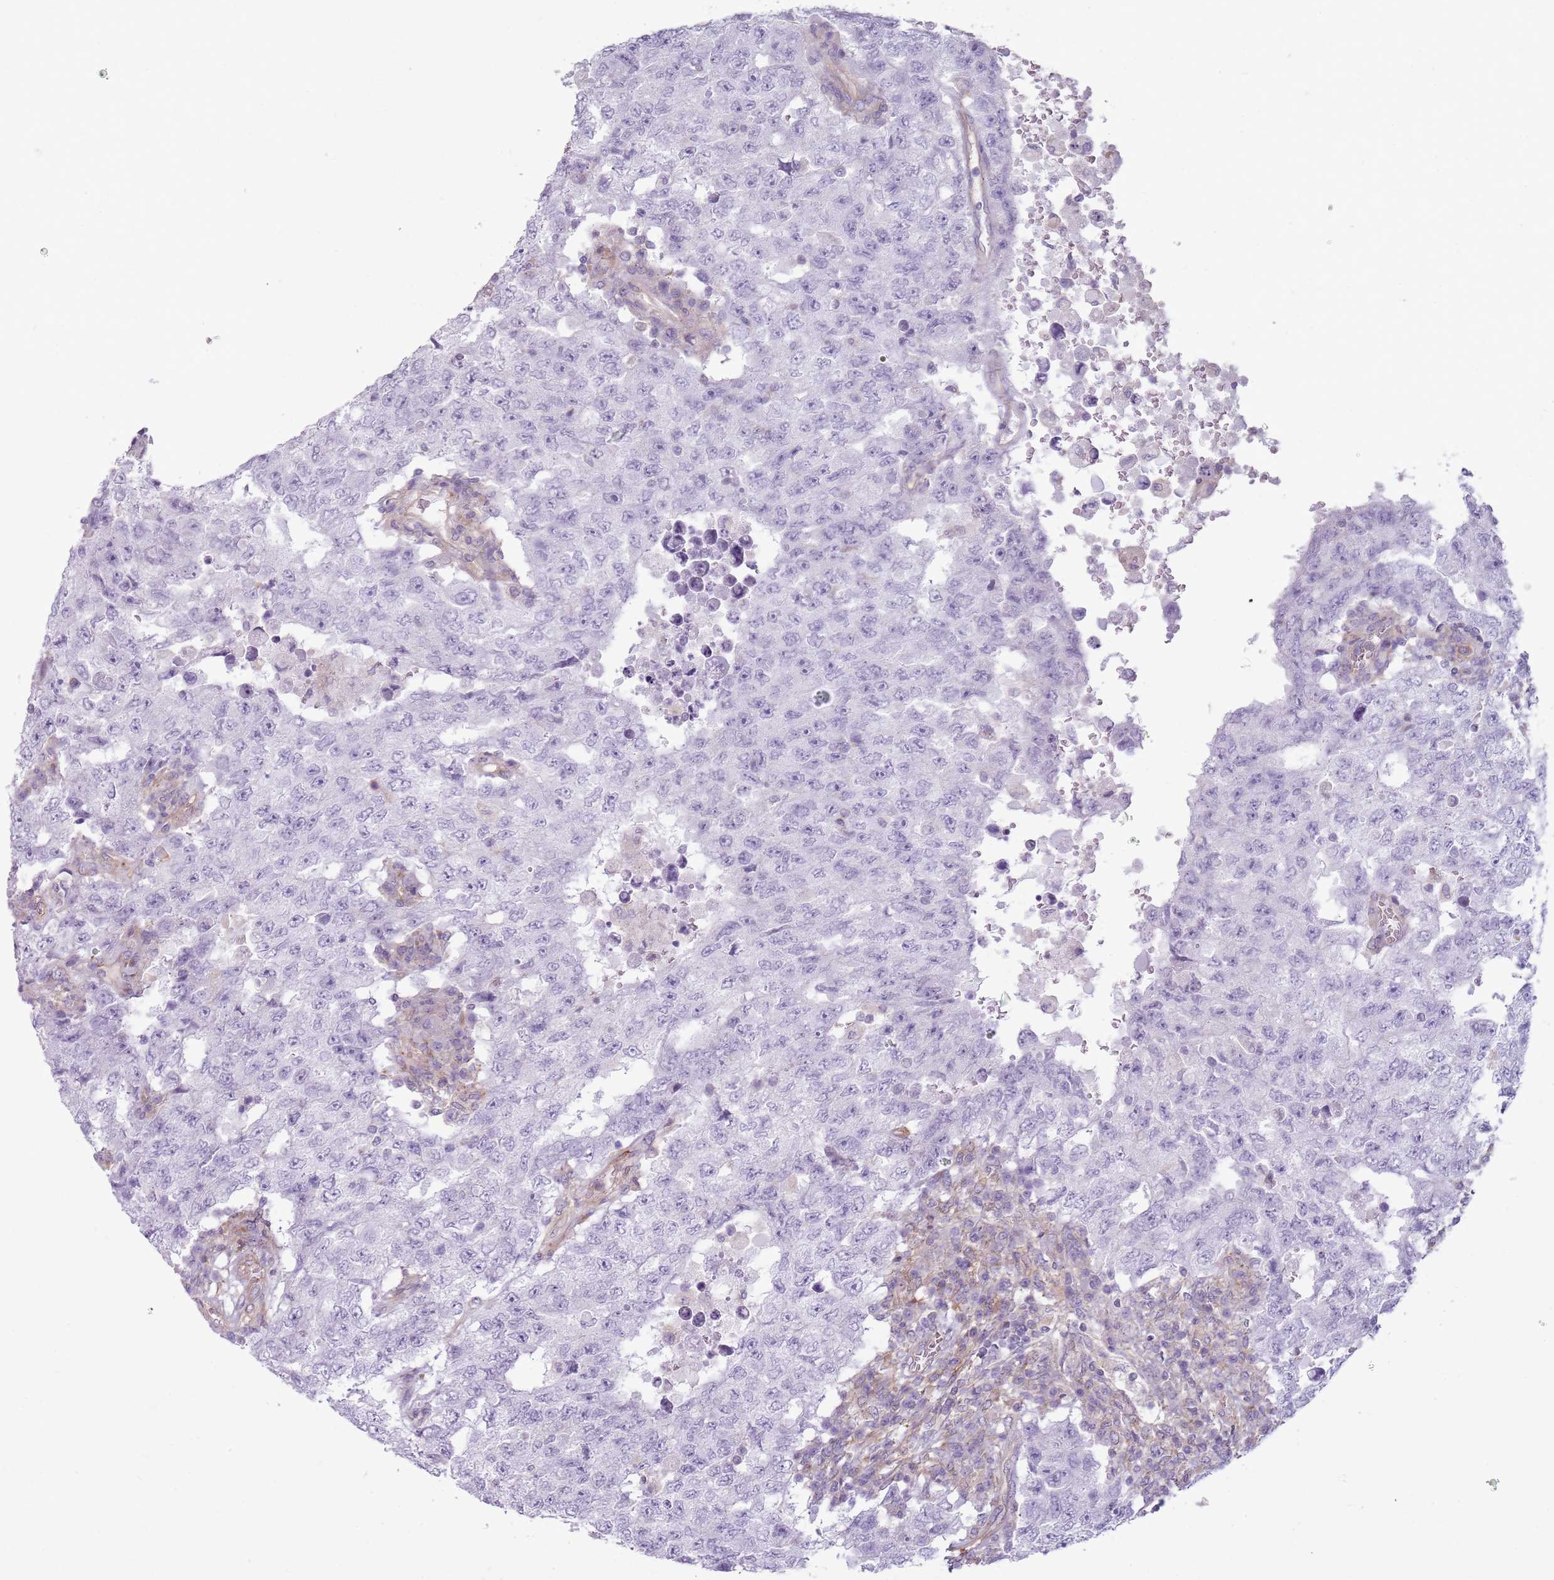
{"staining": {"intensity": "negative", "quantity": "none", "location": "none"}, "tissue": "testis cancer", "cell_type": "Tumor cells", "image_type": "cancer", "snomed": [{"axis": "morphology", "description": "Carcinoma, Embryonal, NOS"}, {"axis": "topography", "description": "Testis"}], "caption": "DAB immunohistochemical staining of embryonal carcinoma (testis) reveals no significant positivity in tumor cells. Nuclei are stained in blue.", "gene": "SNX1", "patient": {"sex": "male", "age": 26}}